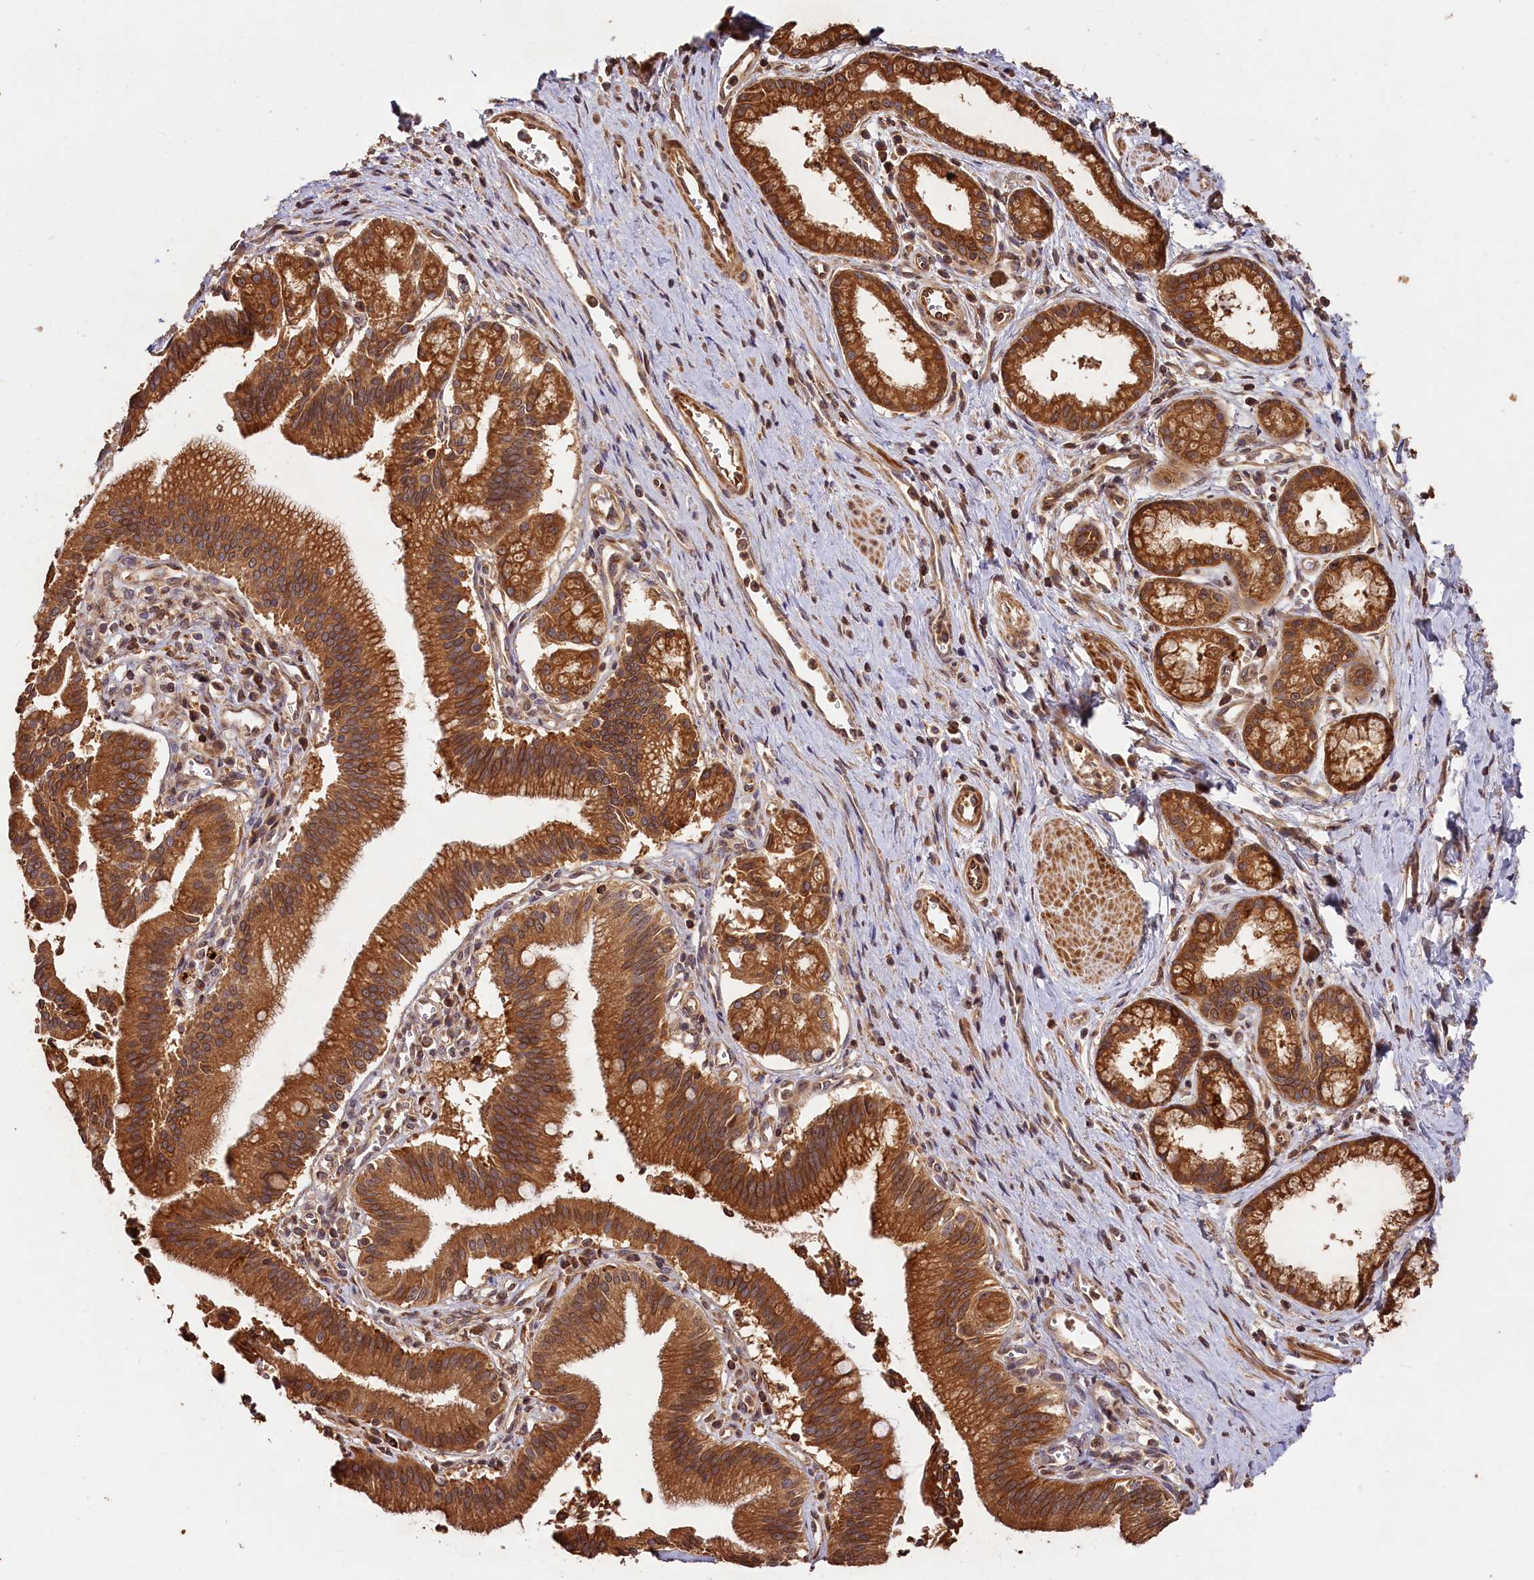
{"staining": {"intensity": "strong", "quantity": ">75%", "location": "cytoplasmic/membranous"}, "tissue": "pancreatic cancer", "cell_type": "Tumor cells", "image_type": "cancer", "snomed": [{"axis": "morphology", "description": "Adenocarcinoma, NOS"}, {"axis": "topography", "description": "Pancreas"}], "caption": "Immunohistochemistry (IHC) image of human adenocarcinoma (pancreatic) stained for a protein (brown), which exhibits high levels of strong cytoplasmic/membranous positivity in approximately >75% of tumor cells.", "gene": "HMOX2", "patient": {"sex": "male", "age": 78}}